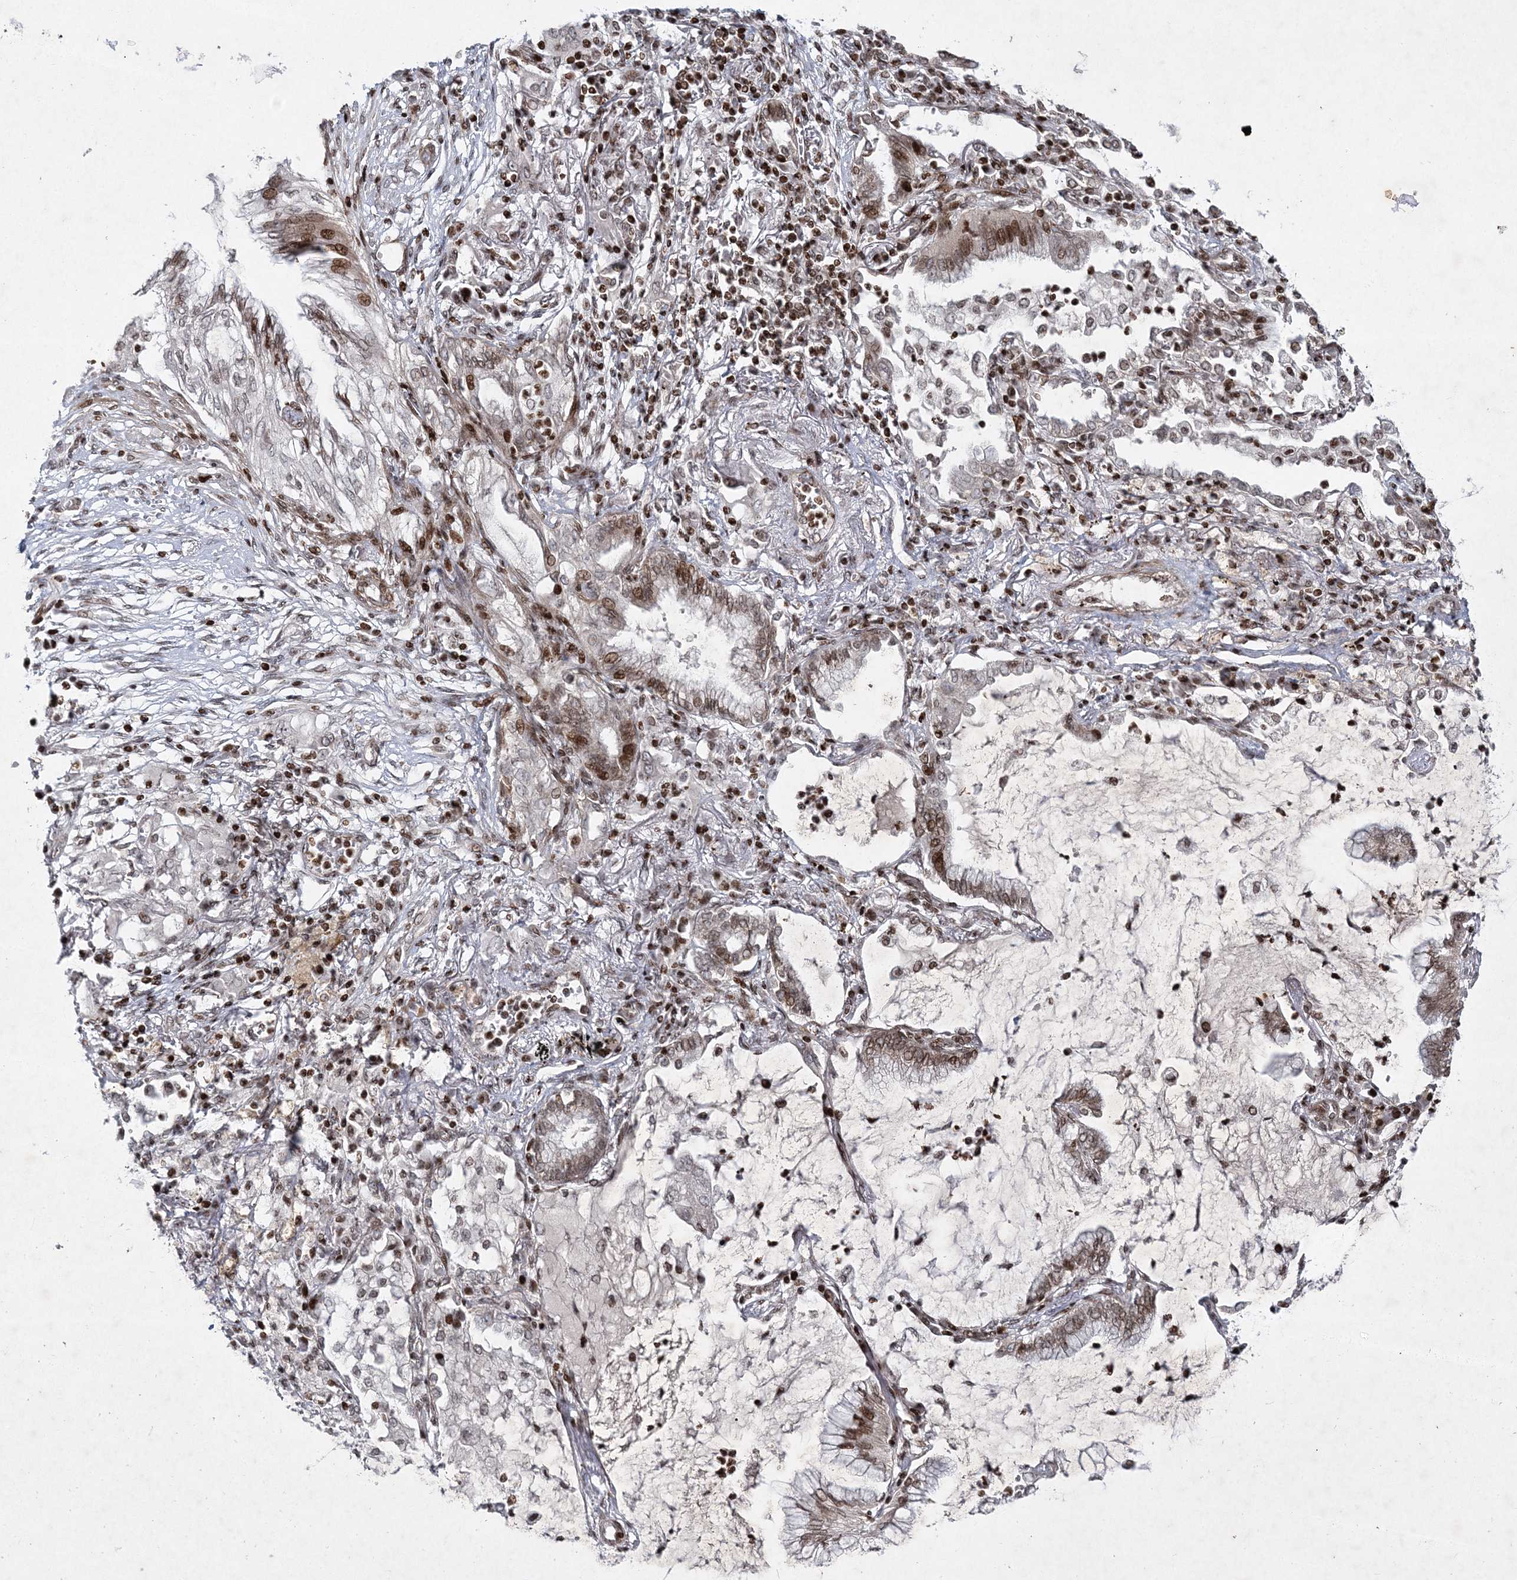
{"staining": {"intensity": "moderate", "quantity": ">75%", "location": "nuclear"}, "tissue": "lung cancer", "cell_type": "Tumor cells", "image_type": "cancer", "snomed": [{"axis": "morphology", "description": "Adenocarcinoma, NOS"}, {"axis": "topography", "description": "Lung"}], "caption": "Immunohistochemical staining of lung cancer displays medium levels of moderate nuclear staining in approximately >75% of tumor cells.", "gene": "SMIM29", "patient": {"sex": "female", "age": 70}}